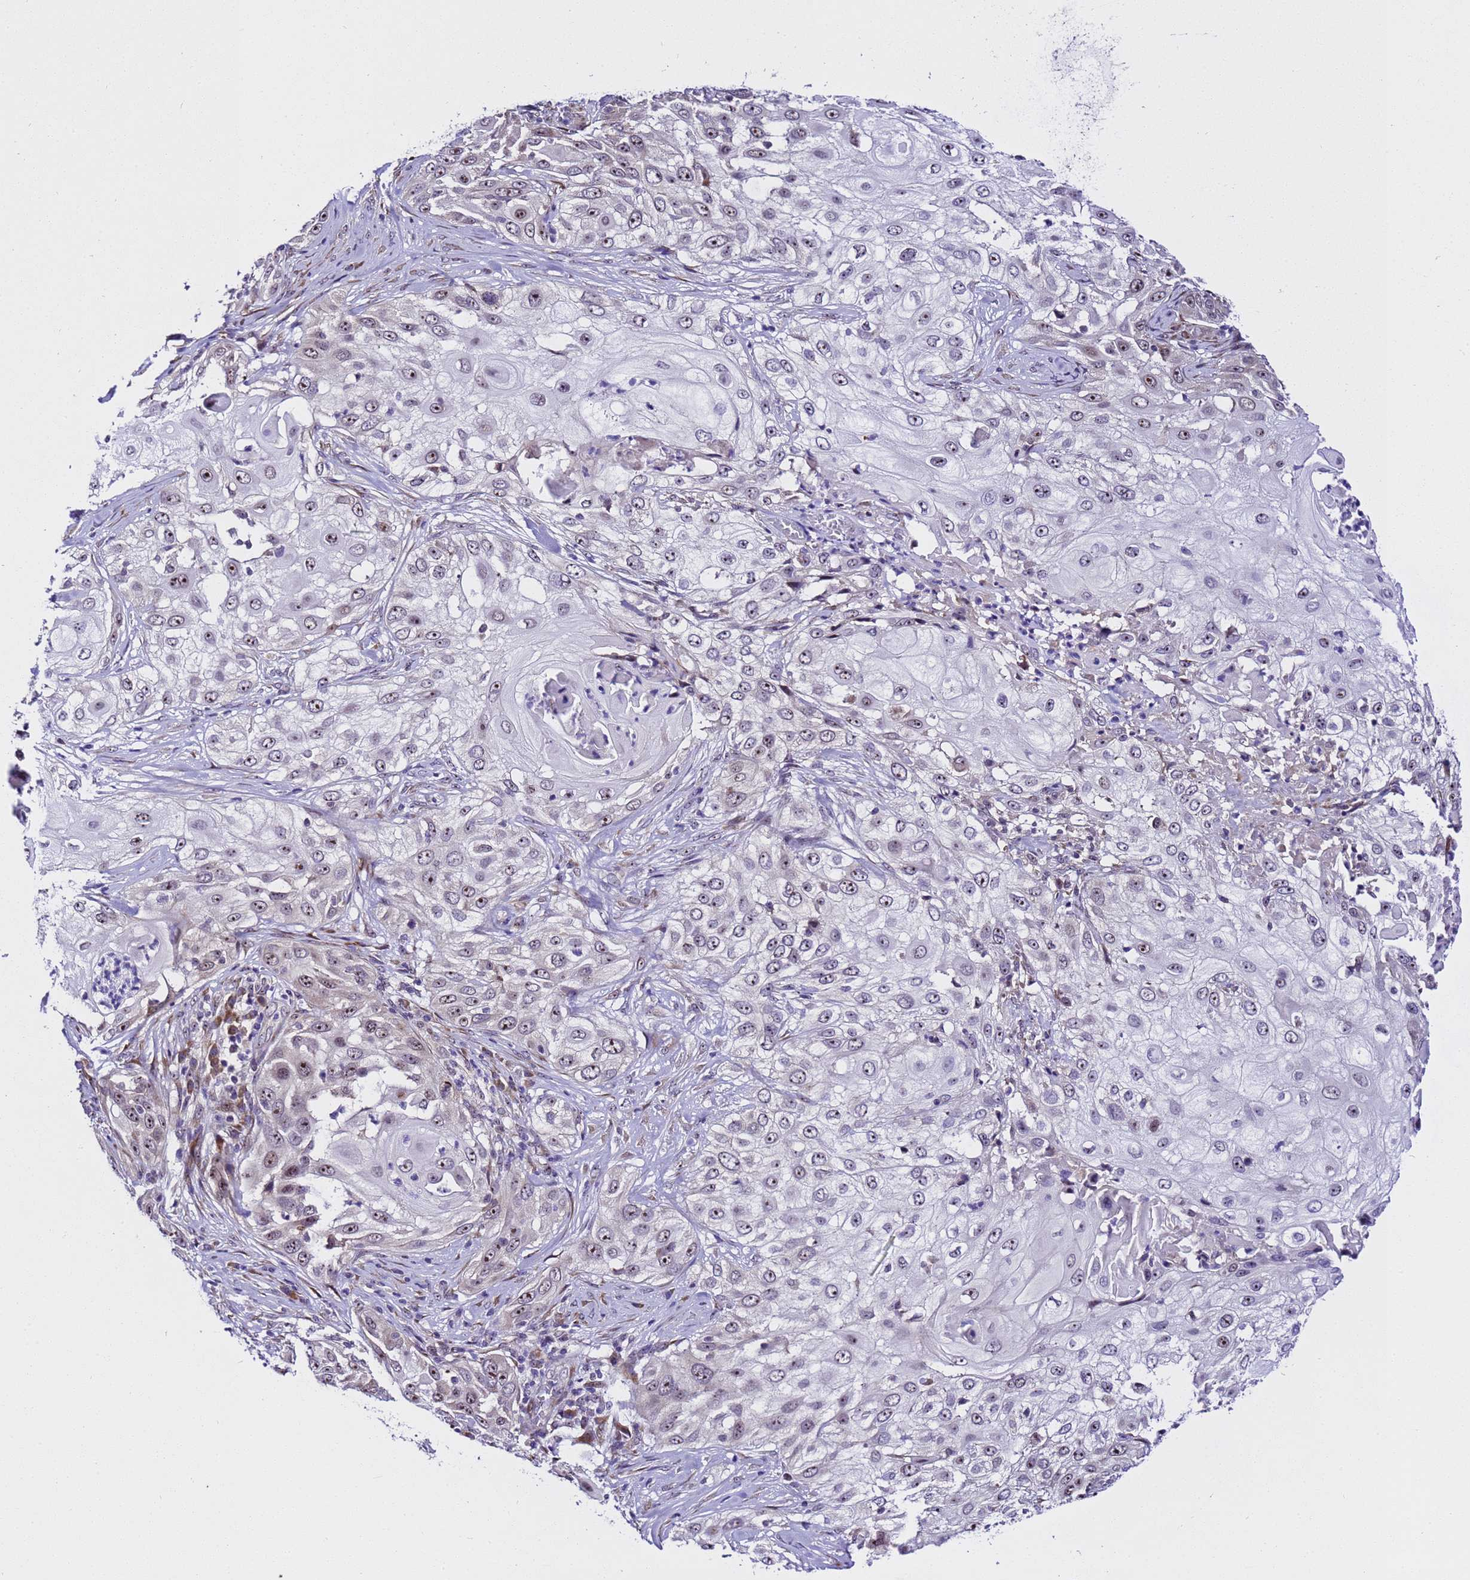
{"staining": {"intensity": "moderate", "quantity": "25%-75%", "location": "nuclear"}, "tissue": "skin cancer", "cell_type": "Tumor cells", "image_type": "cancer", "snomed": [{"axis": "morphology", "description": "Squamous cell carcinoma, NOS"}, {"axis": "topography", "description": "Skin"}], "caption": "Protein staining reveals moderate nuclear expression in approximately 25%-75% of tumor cells in squamous cell carcinoma (skin).", "gene": "SLX4IP", "patient": {"sex": "female", "age": 44}}